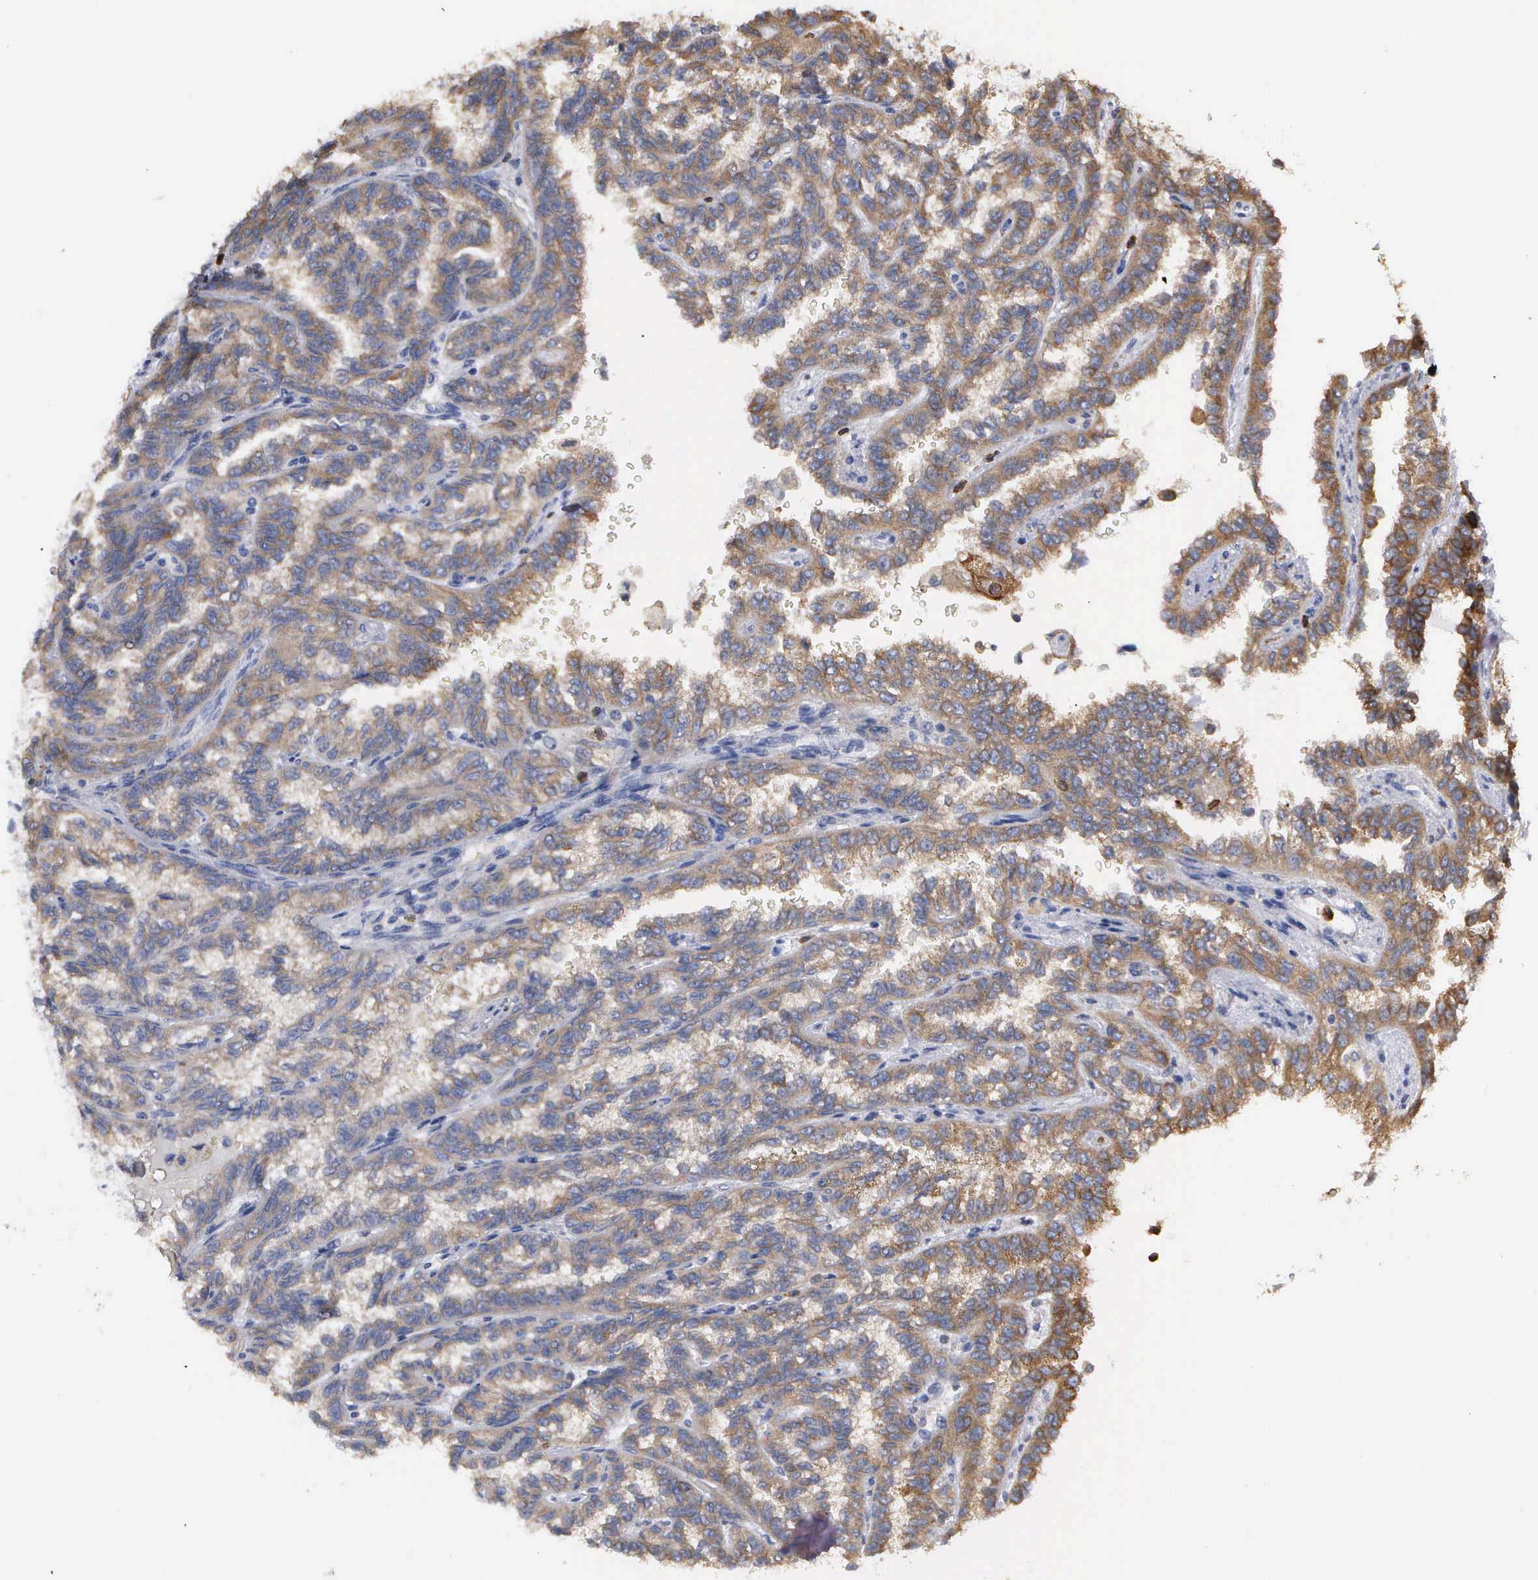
{"staining": {"intensity": "weak", "quantity": ">75%", "location": "cytoplasmic/membranous"}, "tissue": "renal cancer", "cell_type": "Tumor cells", "image_type": "cancer", "snomed": [{"axis": "morphology", "description": "Inflammation, NOS"}, {"axis": "morphology", "description": "Adenocarcinoma, NOS"}, {"axis": "topography", "description": "Kidney"}], "caption": "Renal cancer (adenocarcinoma) stained with DAB (3,3'-diaminobenzidine) immunohistochemistry displays low levels of weak cytoplasmic/membranous positivity in about >75% of tumor cells.", "gene": "G6PD", "patient": {"sex": "male", "age": 68}}